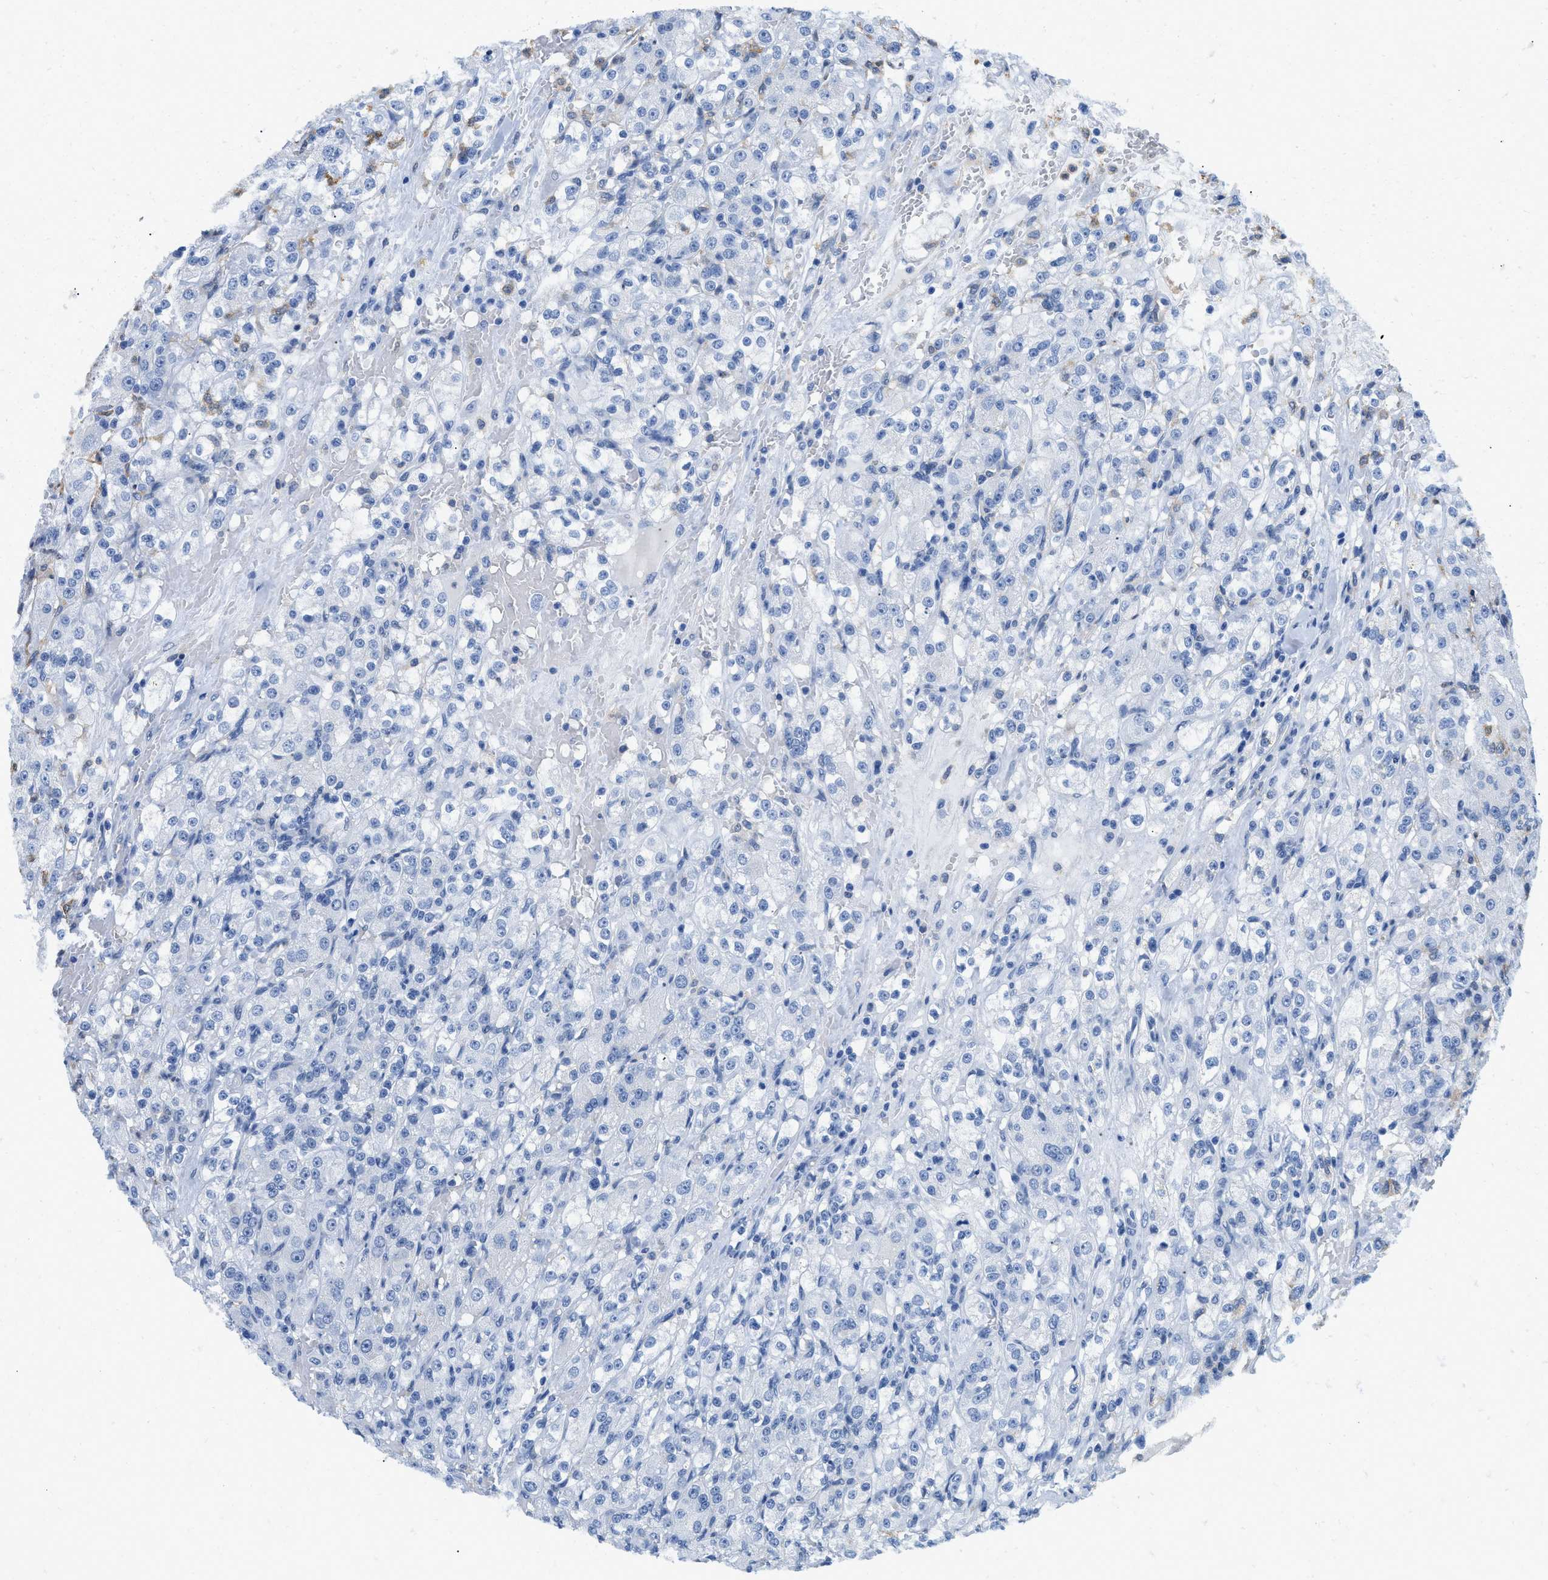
{"staining": {"intensity": "negative", "quantity": "none", "location": "none"}, "tissue": "renal cancer", "cell_type": "Tumor cells", "image_type": "cancer", "snomed": [{"axis": "morphology", "description": "Normal tissue, NOS"}, {"axis": "morphology", "description": "Adenocarcinoma, NOS"}, {"axis": "topography", "description": "Kidney"}], "caption": "DAB immunohistochemical staining of adenocarcinoma (renal) shows no significant expression in tumor cells. (DAB IHC with hematoxylin counter stain).", "gene": "GSN", "patient": {"sex": "male", "age": 61}}